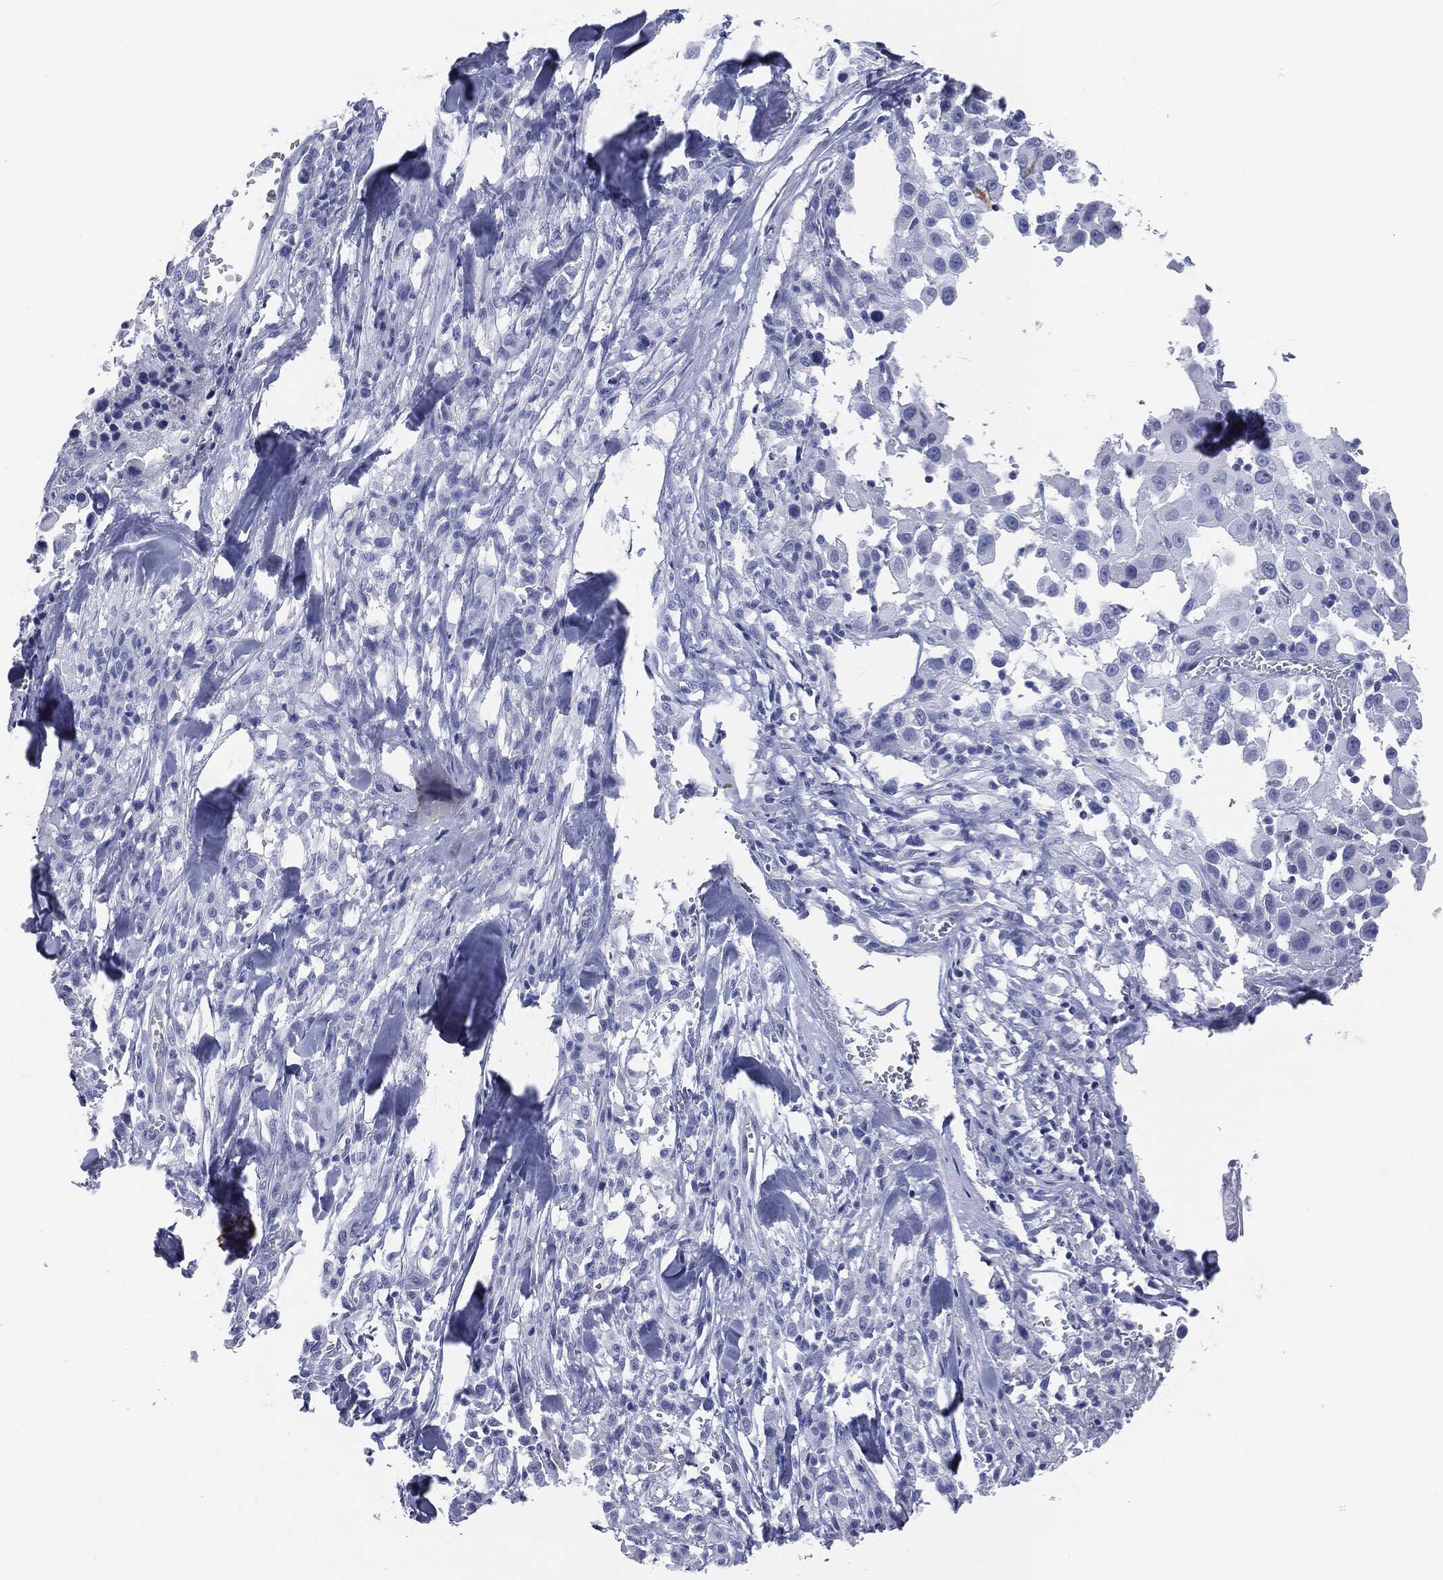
{"staining": {"intensity": "negative", "quantity": "none", "location": "none"}, "tissue": "melanoma", "cell_type": "Tumor cells", "image_type": "cancer", "snomed": [{"axis": "morphology", "description": "Malignant melanoma, Metastatic site"}, {"axis": "topography", "description": "Lymph node"}], "caption": "Immunohistochemical staining of human melanoma displays no significant expression in tumor cells.", "gene": "ATP2A1", "patient": {"sex": "male", "age": 50}}